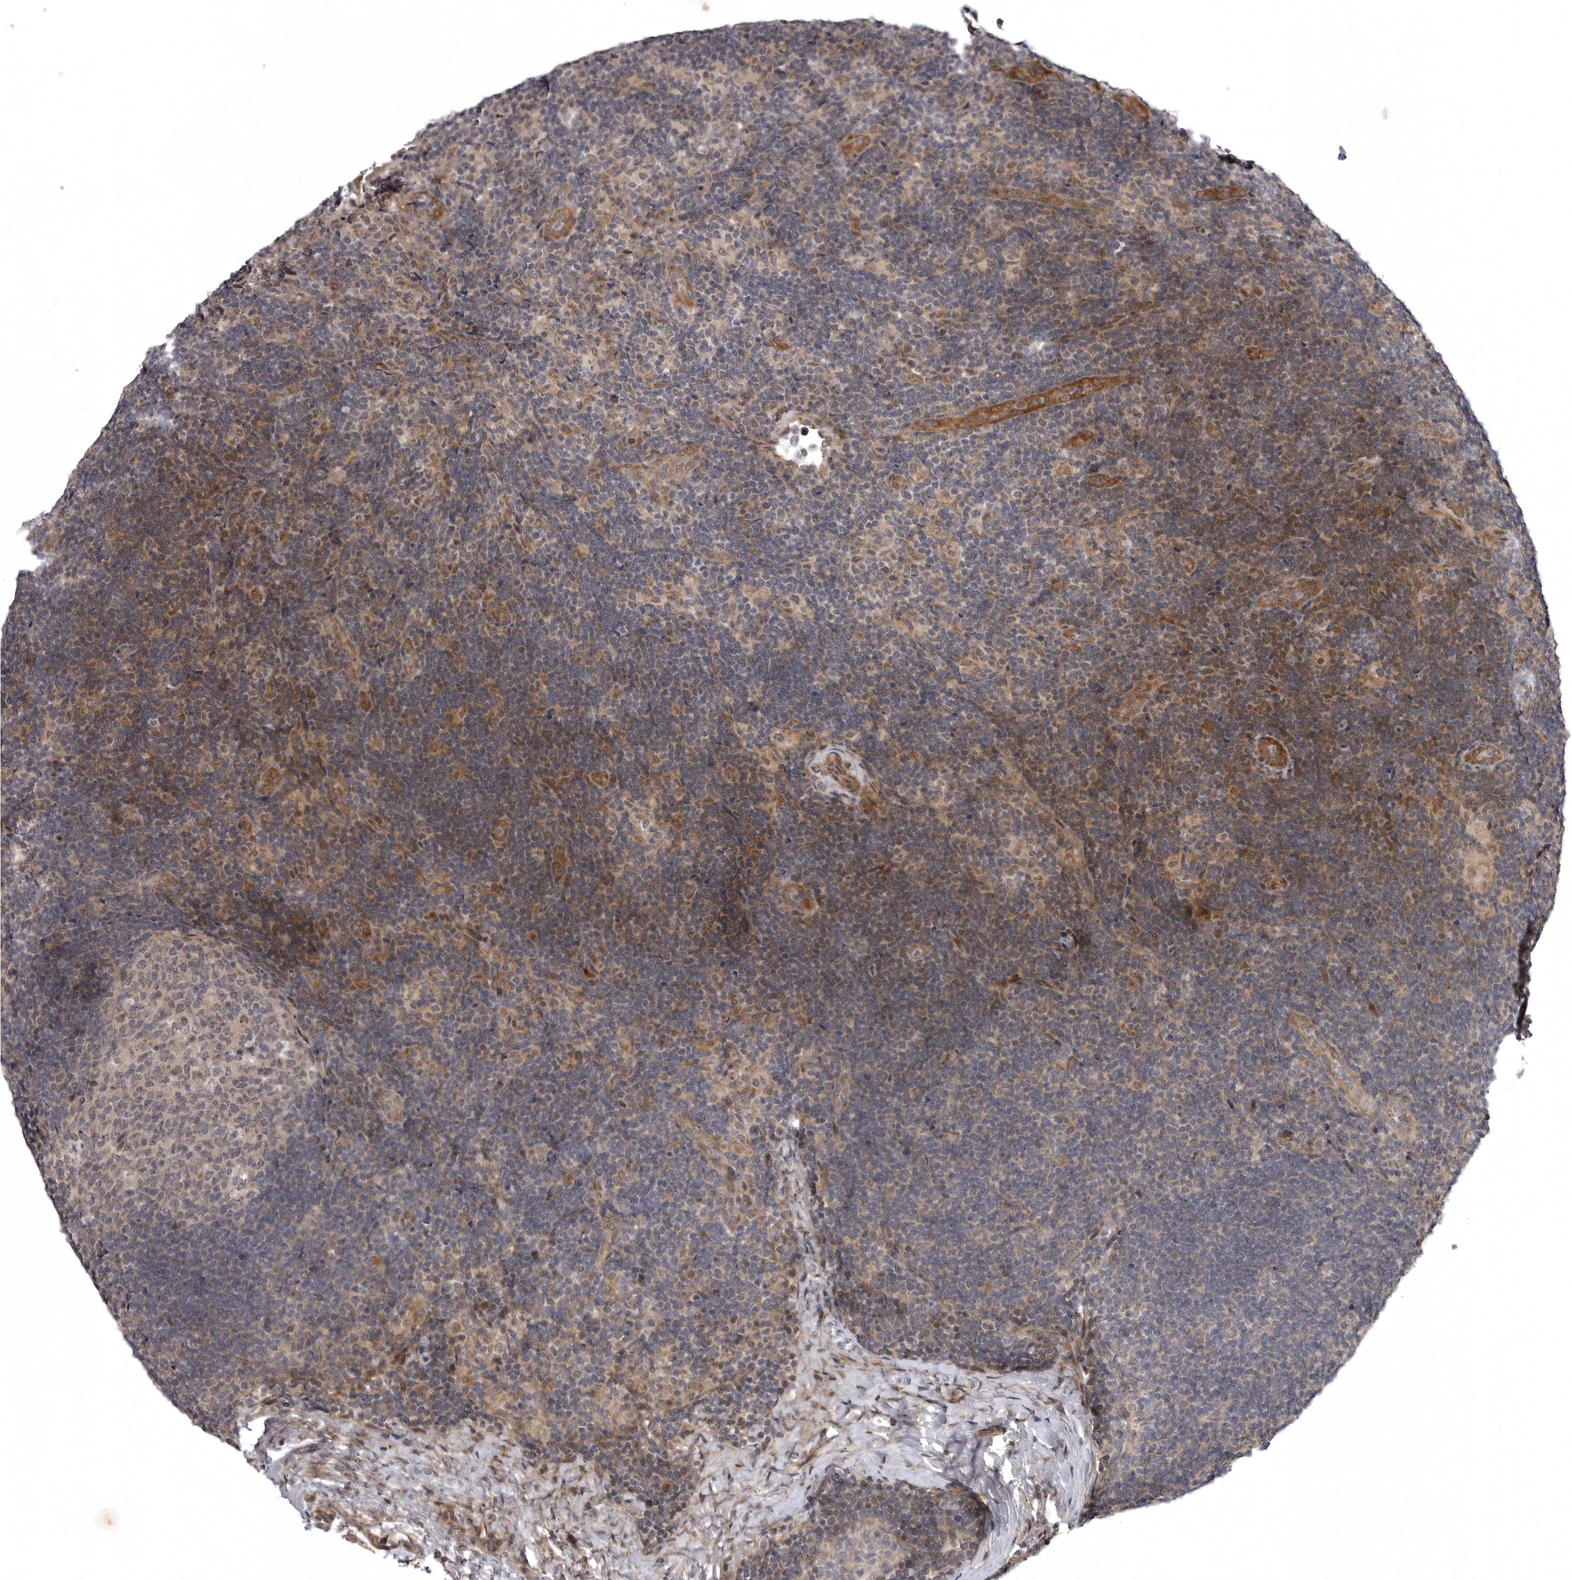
{"staining": {"intensity": "negative", "quantity": "none", "location": "none"}, "tissue": "lymph node", "cell_type": "Germinal center cells", "image_type": "normal", "snomed": [{"axis": "morphology", "description": "Normal tissue, NOS"}, {"axis": "topography", "description": "Lymph node"}], "caption": "Photomicrograph shows no significant protein positivity in germinal center cells of benign lymph node.", "gene": "SNX16", "patient": {"sex": "female", "age": 22}}